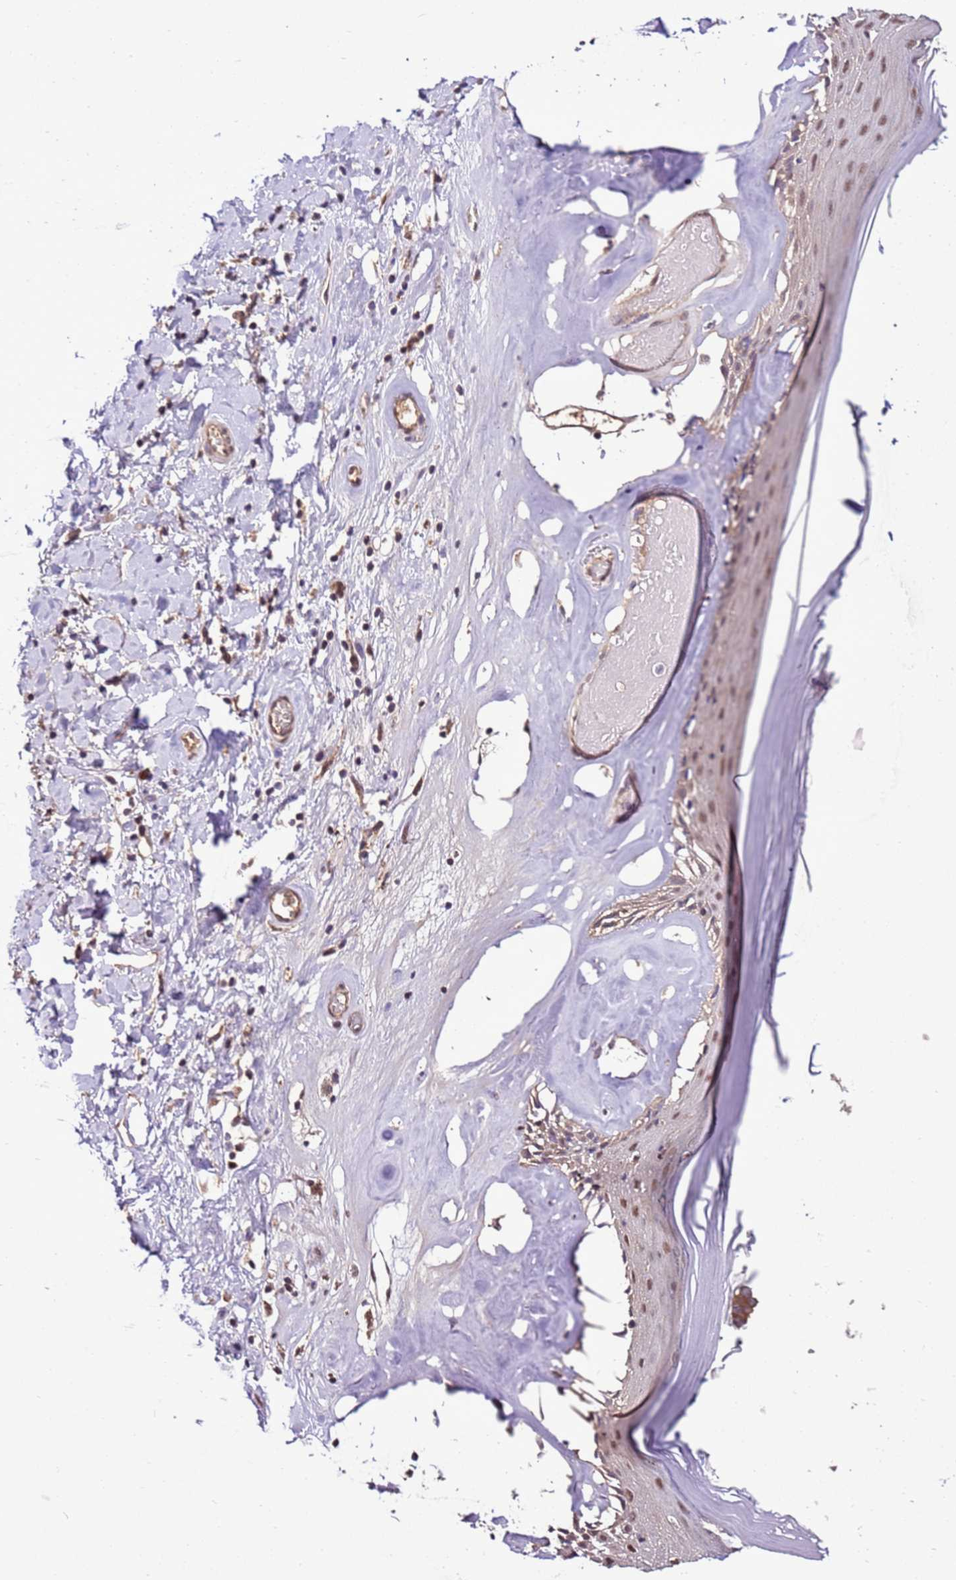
{"staining": {"intensity": "moderate", "quantity": "25%-75%", "location": "nuclear"}, "tissue": "skin", "cell_type": "Epidermal cells", "image_type": "normal", "snomed": [{"axis": "morphology", "description": "Normal tissue, NOS"}, {"axis": "topography", "description": "Vulva"}], "caption": "A medium amount of moderate nuclear positivity is identified in approximately 25%-75% of epidermal cells in benign skin. Immunohistochemistry (ihc) stains the protein in brown and the nuclei are stained blue.", "gene": "BBS5", "patient": {"sex": "female", "age": 86}}